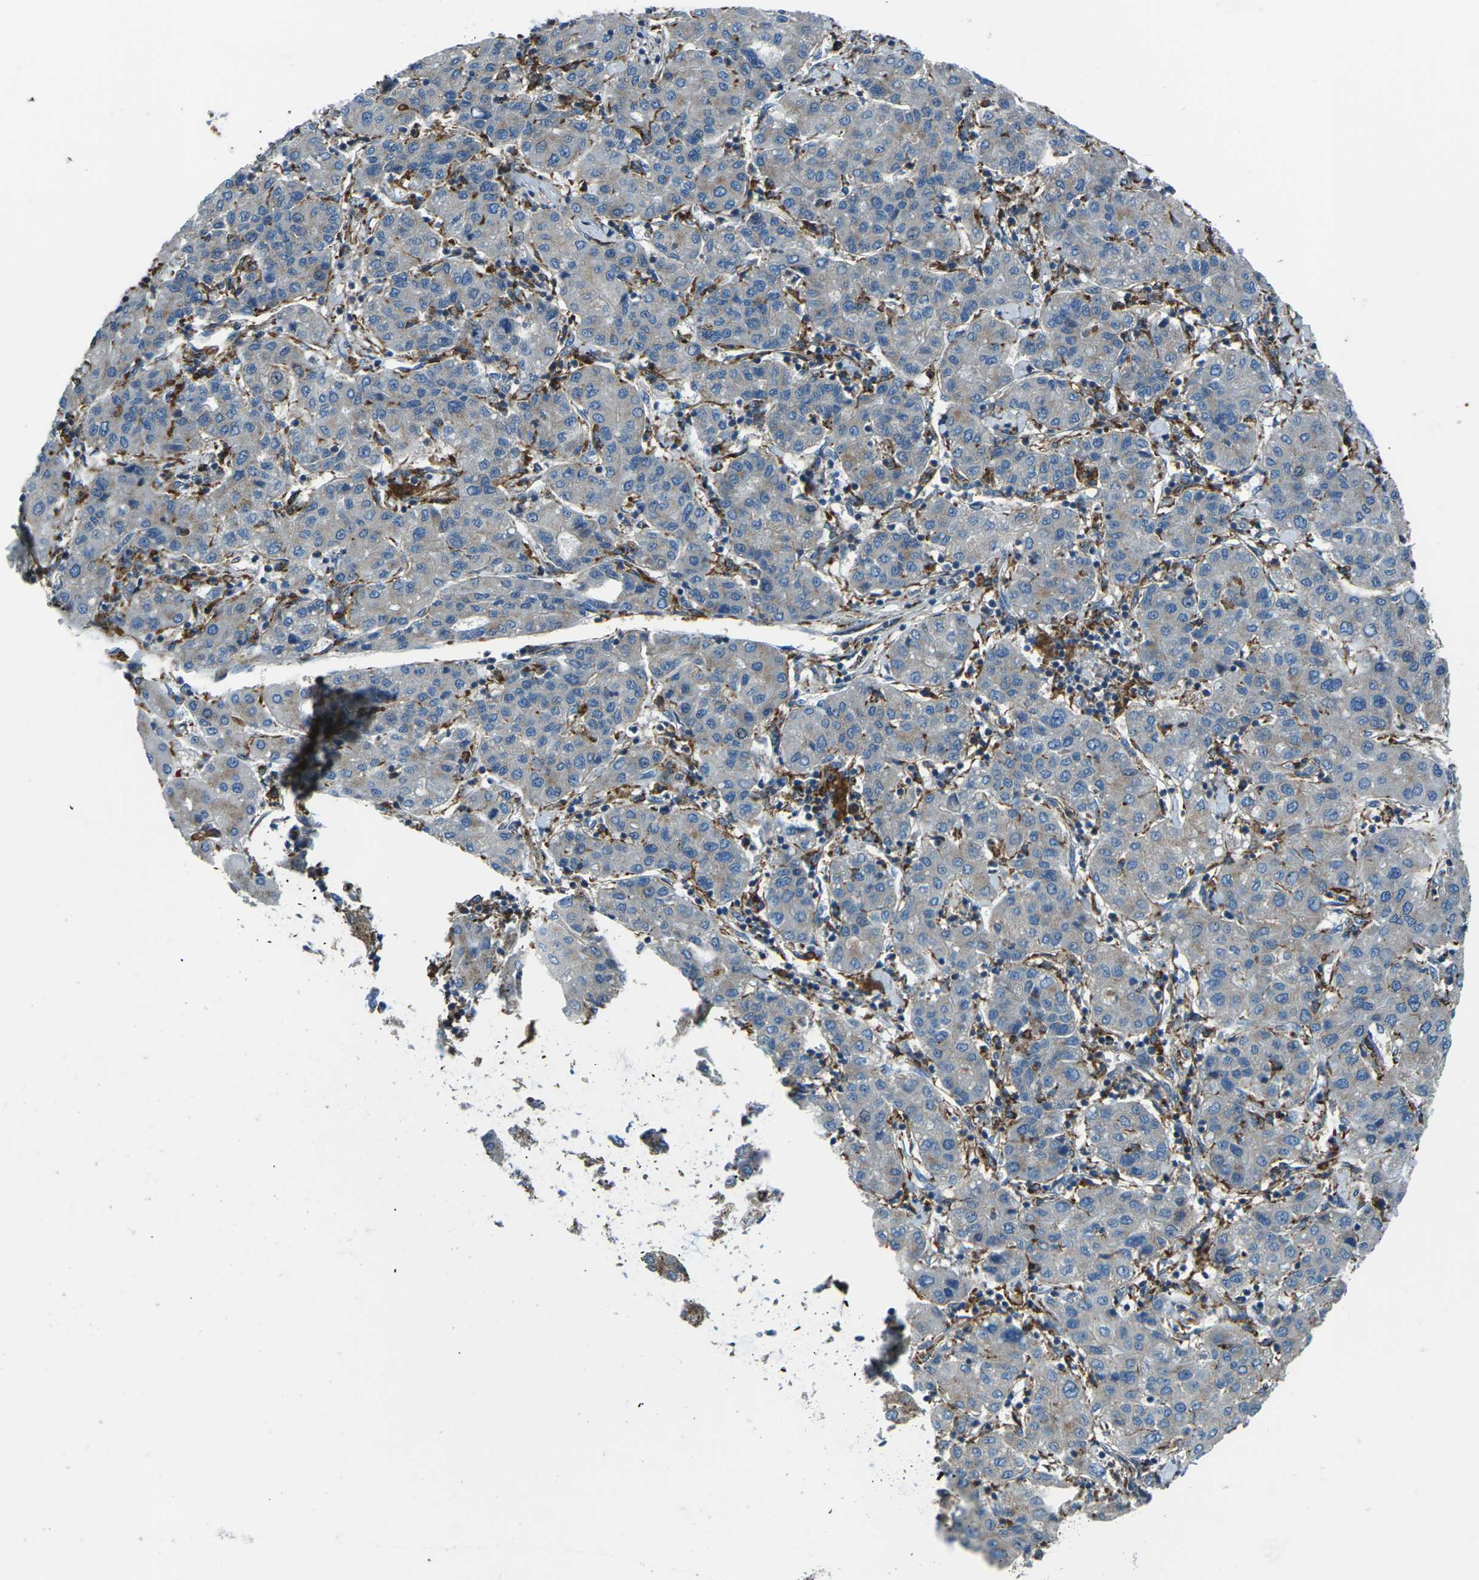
{"staining": {"intensity": "weak", "quantity": "25%-75%", "location": "cytoplasmic/membranous"}, "tissue": "liver cancer", "cell_type": "Tumor cells", "image_type": "cancer", "snomed": [{"axis": "morphology", "description": "Carcinoma, Hepatocellular, NOS"}, {"axis": "topography", "description": "Liver"}], "caption": "Protein expression by IHC displays weak cytoplasmic/membranous positivity in approximately 25%-75% of tumor cells in liver cancer.", "gene": "CDK17", "patient": {"sex": "male", "age": 65}}